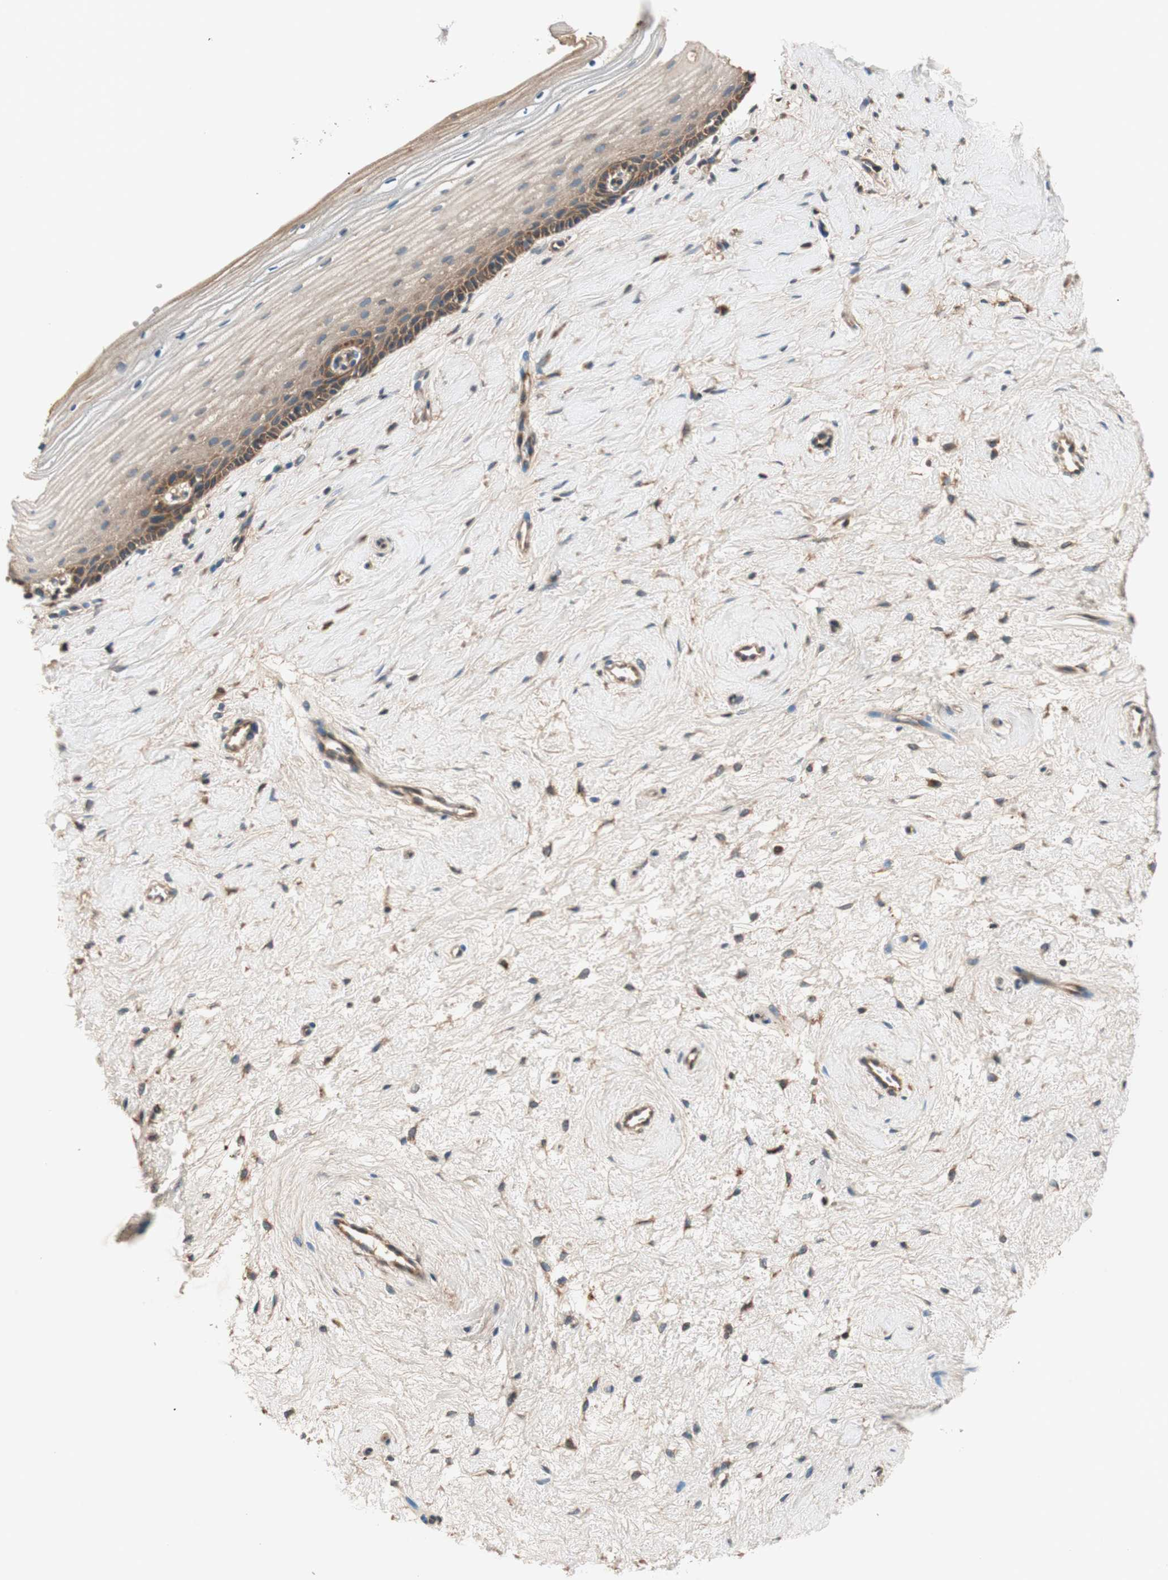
{"staining": {"intensity": "moderate", "quantity": ">75%", "location": "cytoplasmic/membranous"}, "tissue": "cervix", "cell_type": "Glandular cells", "image_type": "normal", "snomed": [{"axis": "morphology", "description": "Normal tissue, NOS"}, {"axis": "topography", "description": "Cervix"}], "caption": "Moderate cytoplasmic/membranous expression is present in about >75% of glandular cells in unremarkable cervix.", "gene": "HPN", "patient": {"sex": "female", "age": 39}}